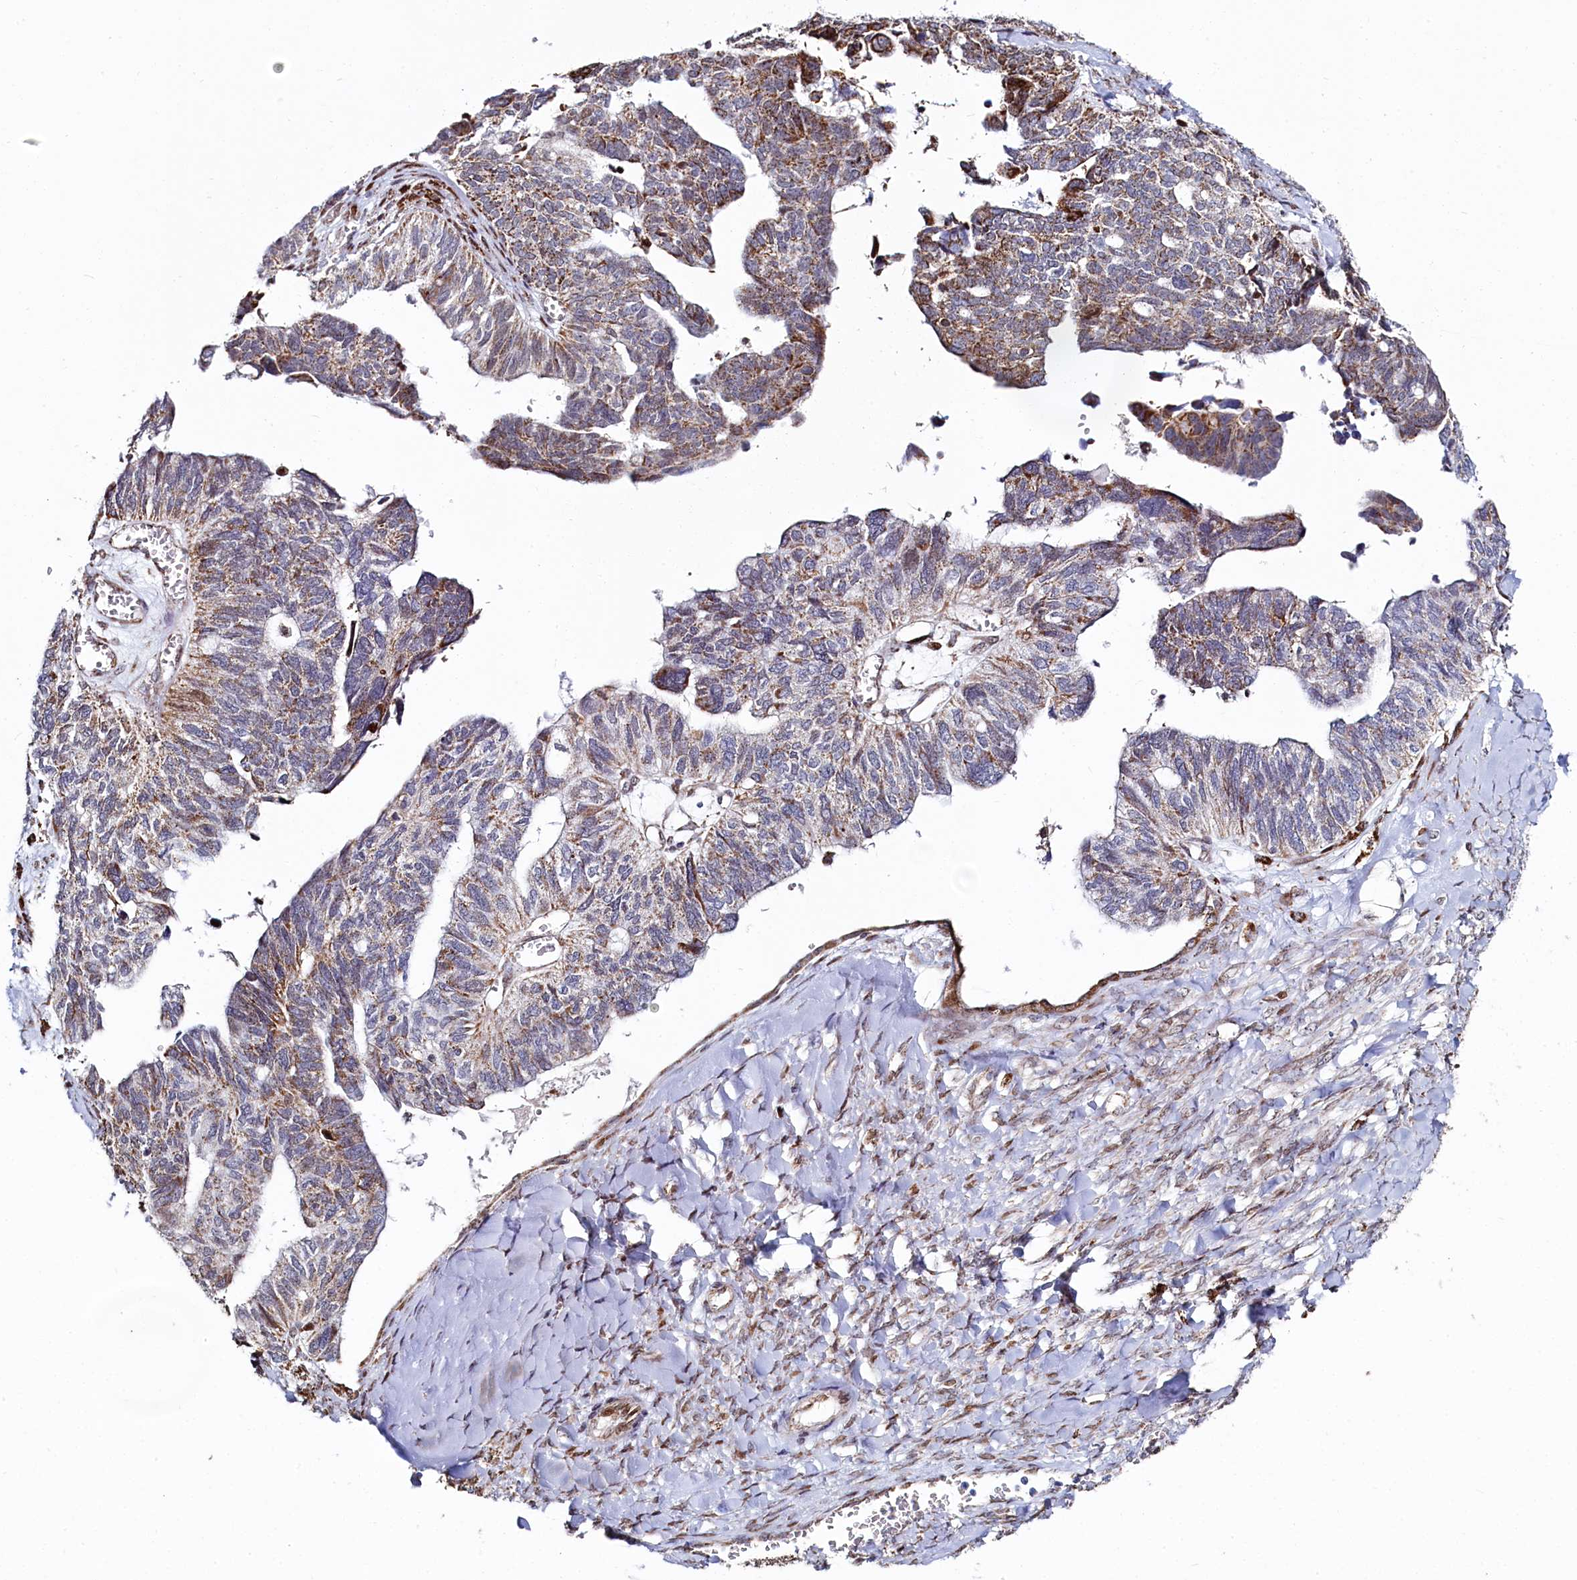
{"staining": {"intensity": "moderate", "quantity": "25%-75%", "location": "cytoplasmic/membranous"}, "tissue": "ovarian cancer", "cell_type": "Tumor cells", "image_type": "cancer", "snomed": [{"axis": "morphology", "description": "Cystadenocarcinoma, serous, NOS"}, {"axis": "topography", "description": "Ovary"}], "caption": "Ovarian cancer (serous cystadenocarcinoma) was stained to show a protein in brown. There is medium levels of moderate cytoplasmic/membranous staining in about 25%-75% of tumor cells.", "gene": "HDGFL3", "patient": {"sex": "female", "age": 79}}